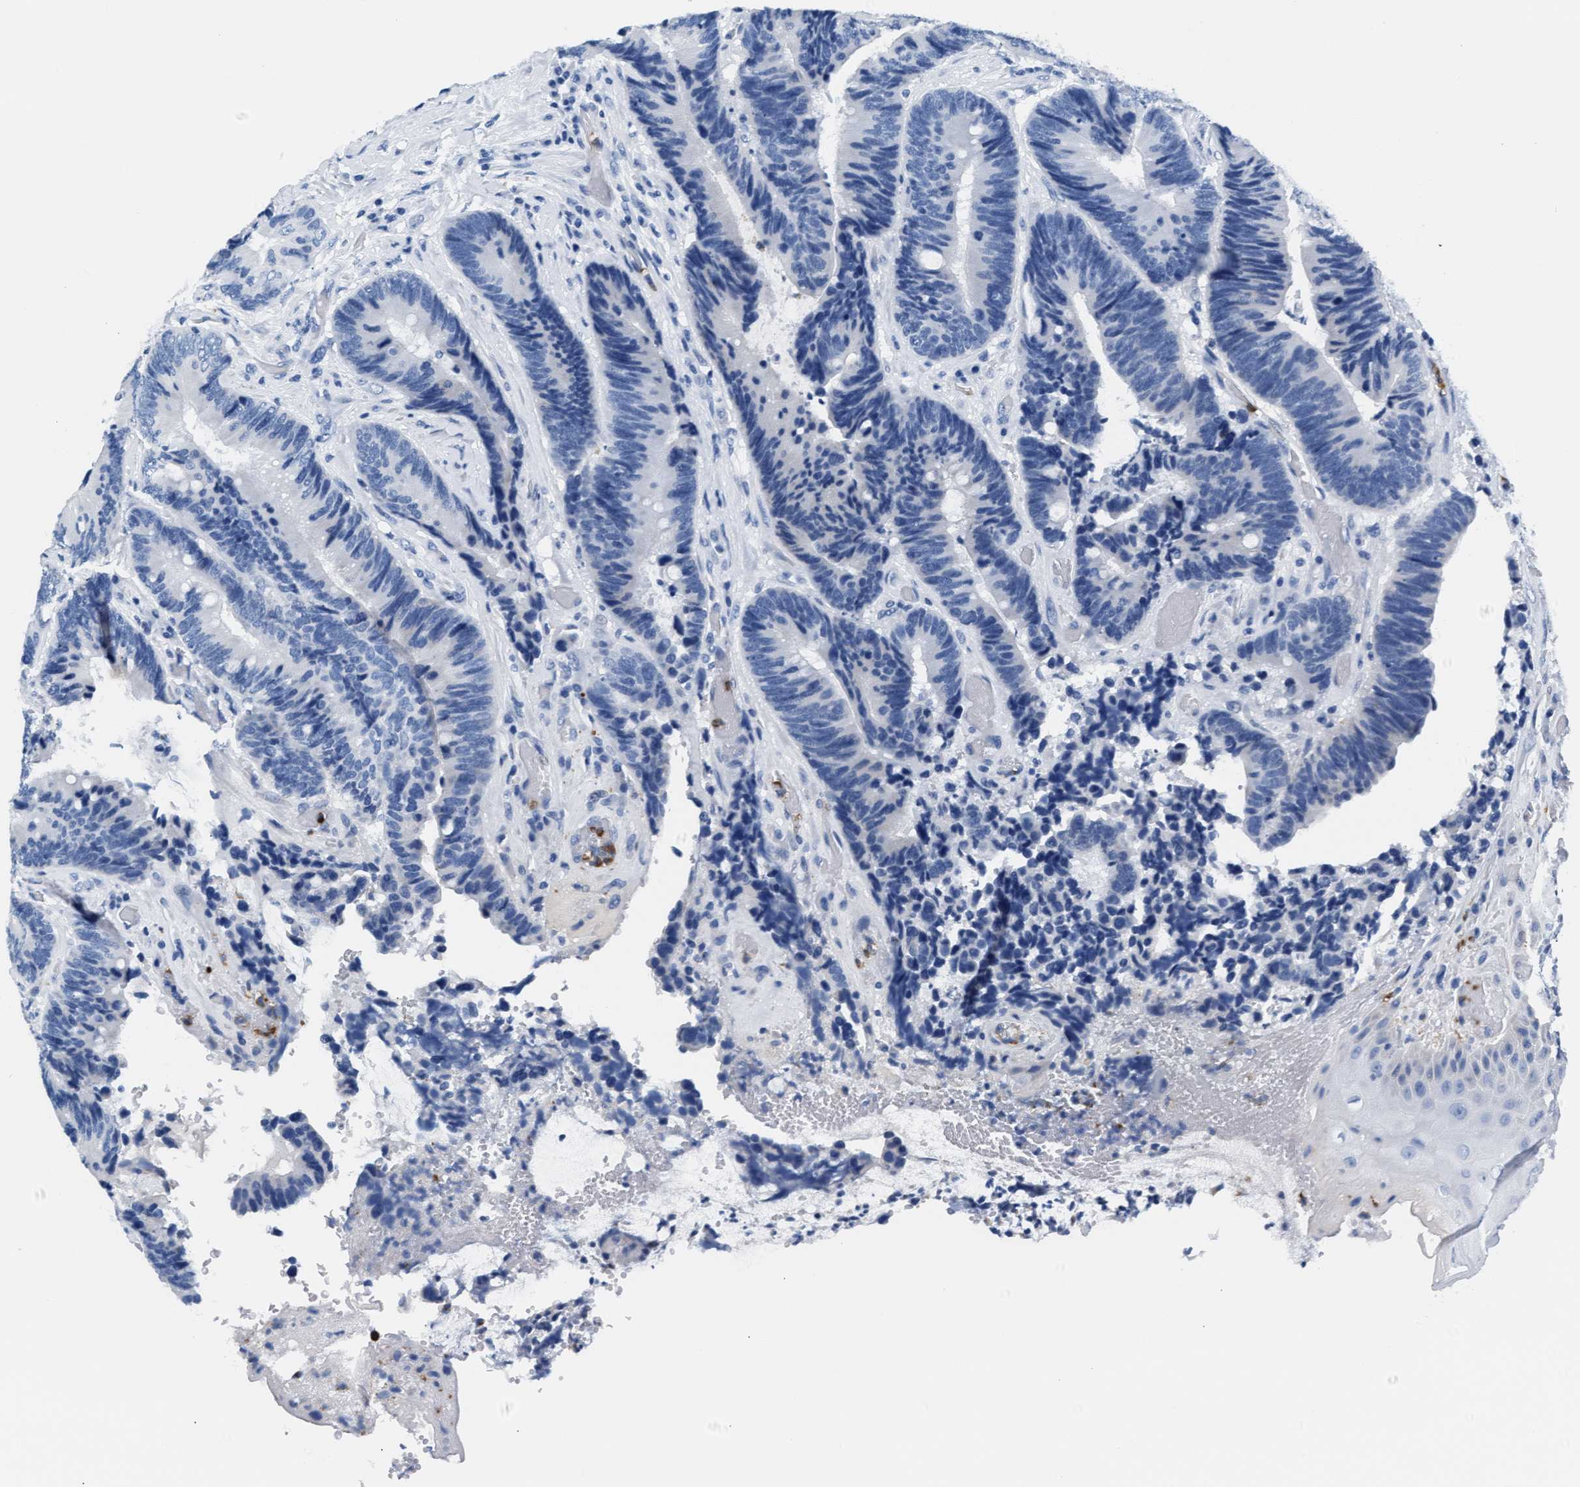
{"staining": {"intensity": "negative", "quantity": "none", "location": "none"}, "tissue": "colorectal cancer", "cell_type": "Tumor cells", "image_type": "cancer", "snomed": [{"axis": "morphology", "description": "Adenocarcinoma, NOS"}, {"axis": "topography", "description": "Rectum"}, {"axis": "topography", "description": "Anal"}], "caption": "Tumor cells show no significant protein positivity in colorectal adenocarcinoma. (DAB immunohistochemistry, high magnification).", "gene": "MMP8", "patient": {"sex": "female", "age": 89}}